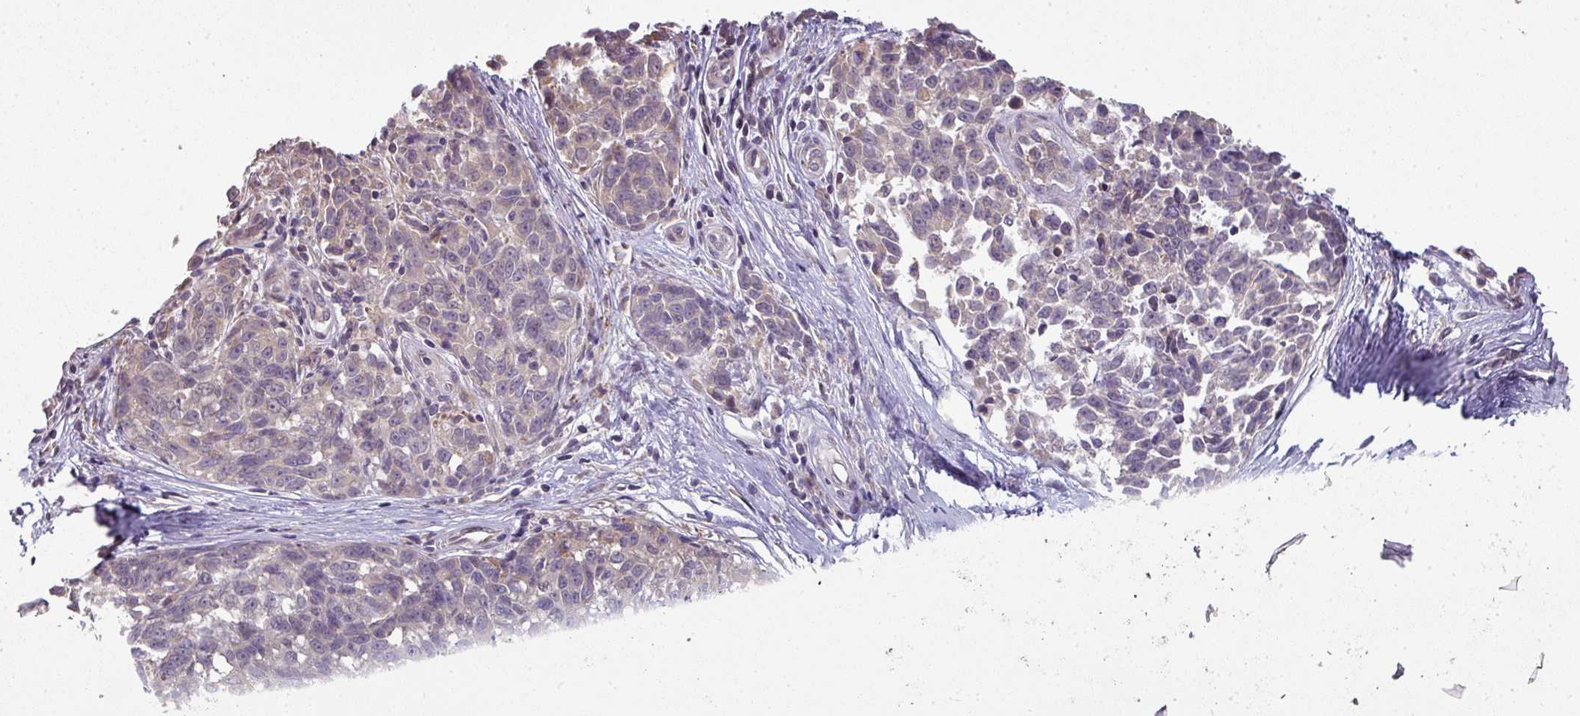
{"staining": {"intensity": "weak", "quantity": "<25%", "location": "cytoplasmic/membranous"}, "tissue": "melanoma", "cell_type": "Tumor cells", "image_type": "cancer", "snomed": [{"axis": "morphology", "description": "Normal tissue, NOS"}, {"axis": "morphology", "description": "Malignant melanoma, NOS"}, {"axis": "topography", "description": "Skin"}], "caption": "The micrograph reveals no significant expression in tumor cells of melanoma.", "gene": "SPCS3", "patient": {"sex": "female", "age": 64}}